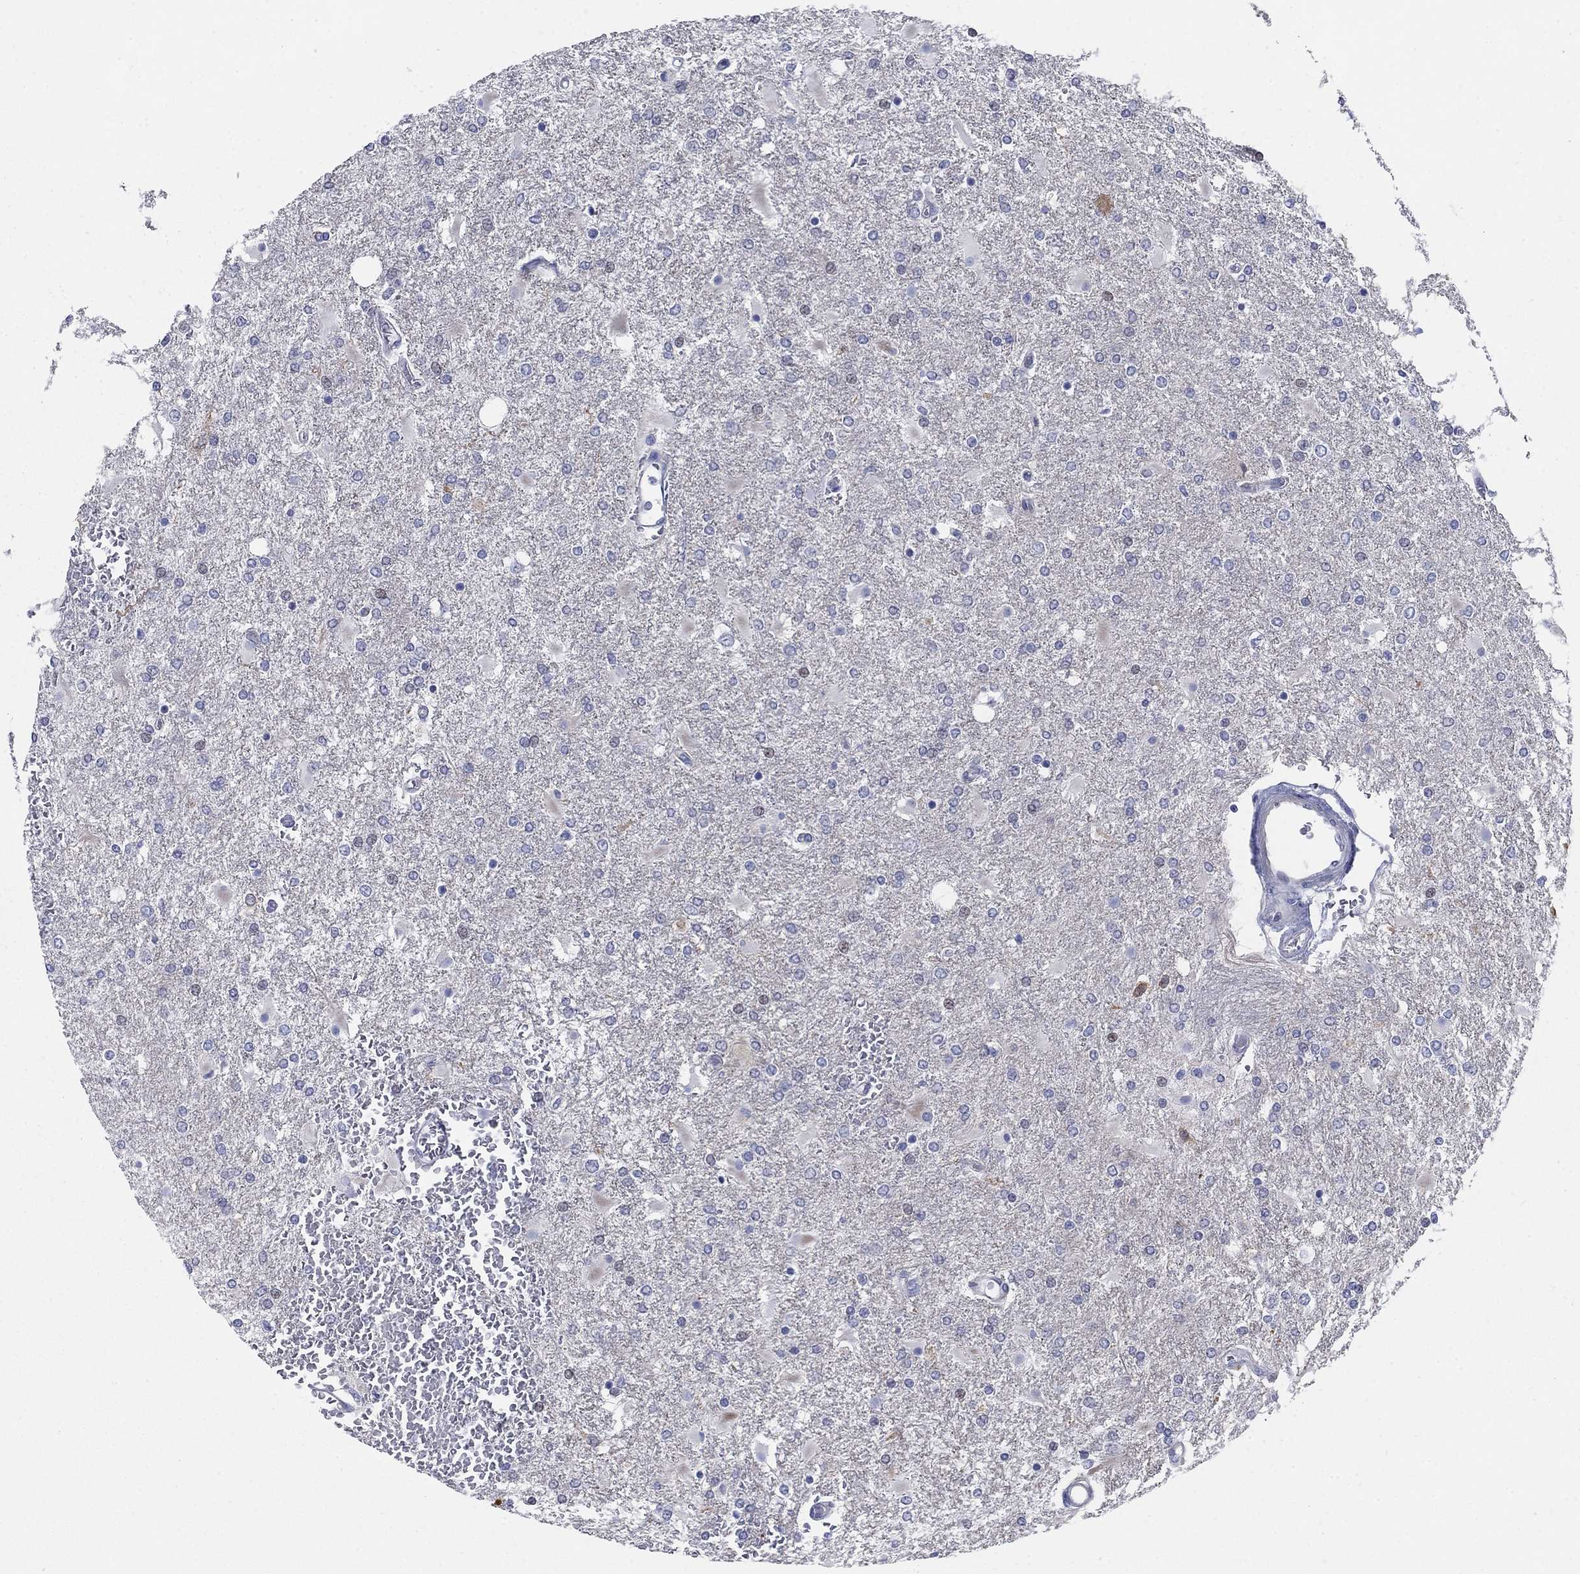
{"staining": {"intensity": "weak", "quantity": "<25%", "location": "nuclear"}, "tissue": "glioma", "cell_type": "Tumor cells", "image_type": "cancer", "snomed": [{"axis": "morphology", "description": "Glioma, malignant, High grade"}, {"axis": "topography", "description": "Cerebral cortex"}], "caption": "There is no significant staining in tumor cells of glioma.", "gene": "MYO3A", "patient": {"sex": "male", "age": 79}}